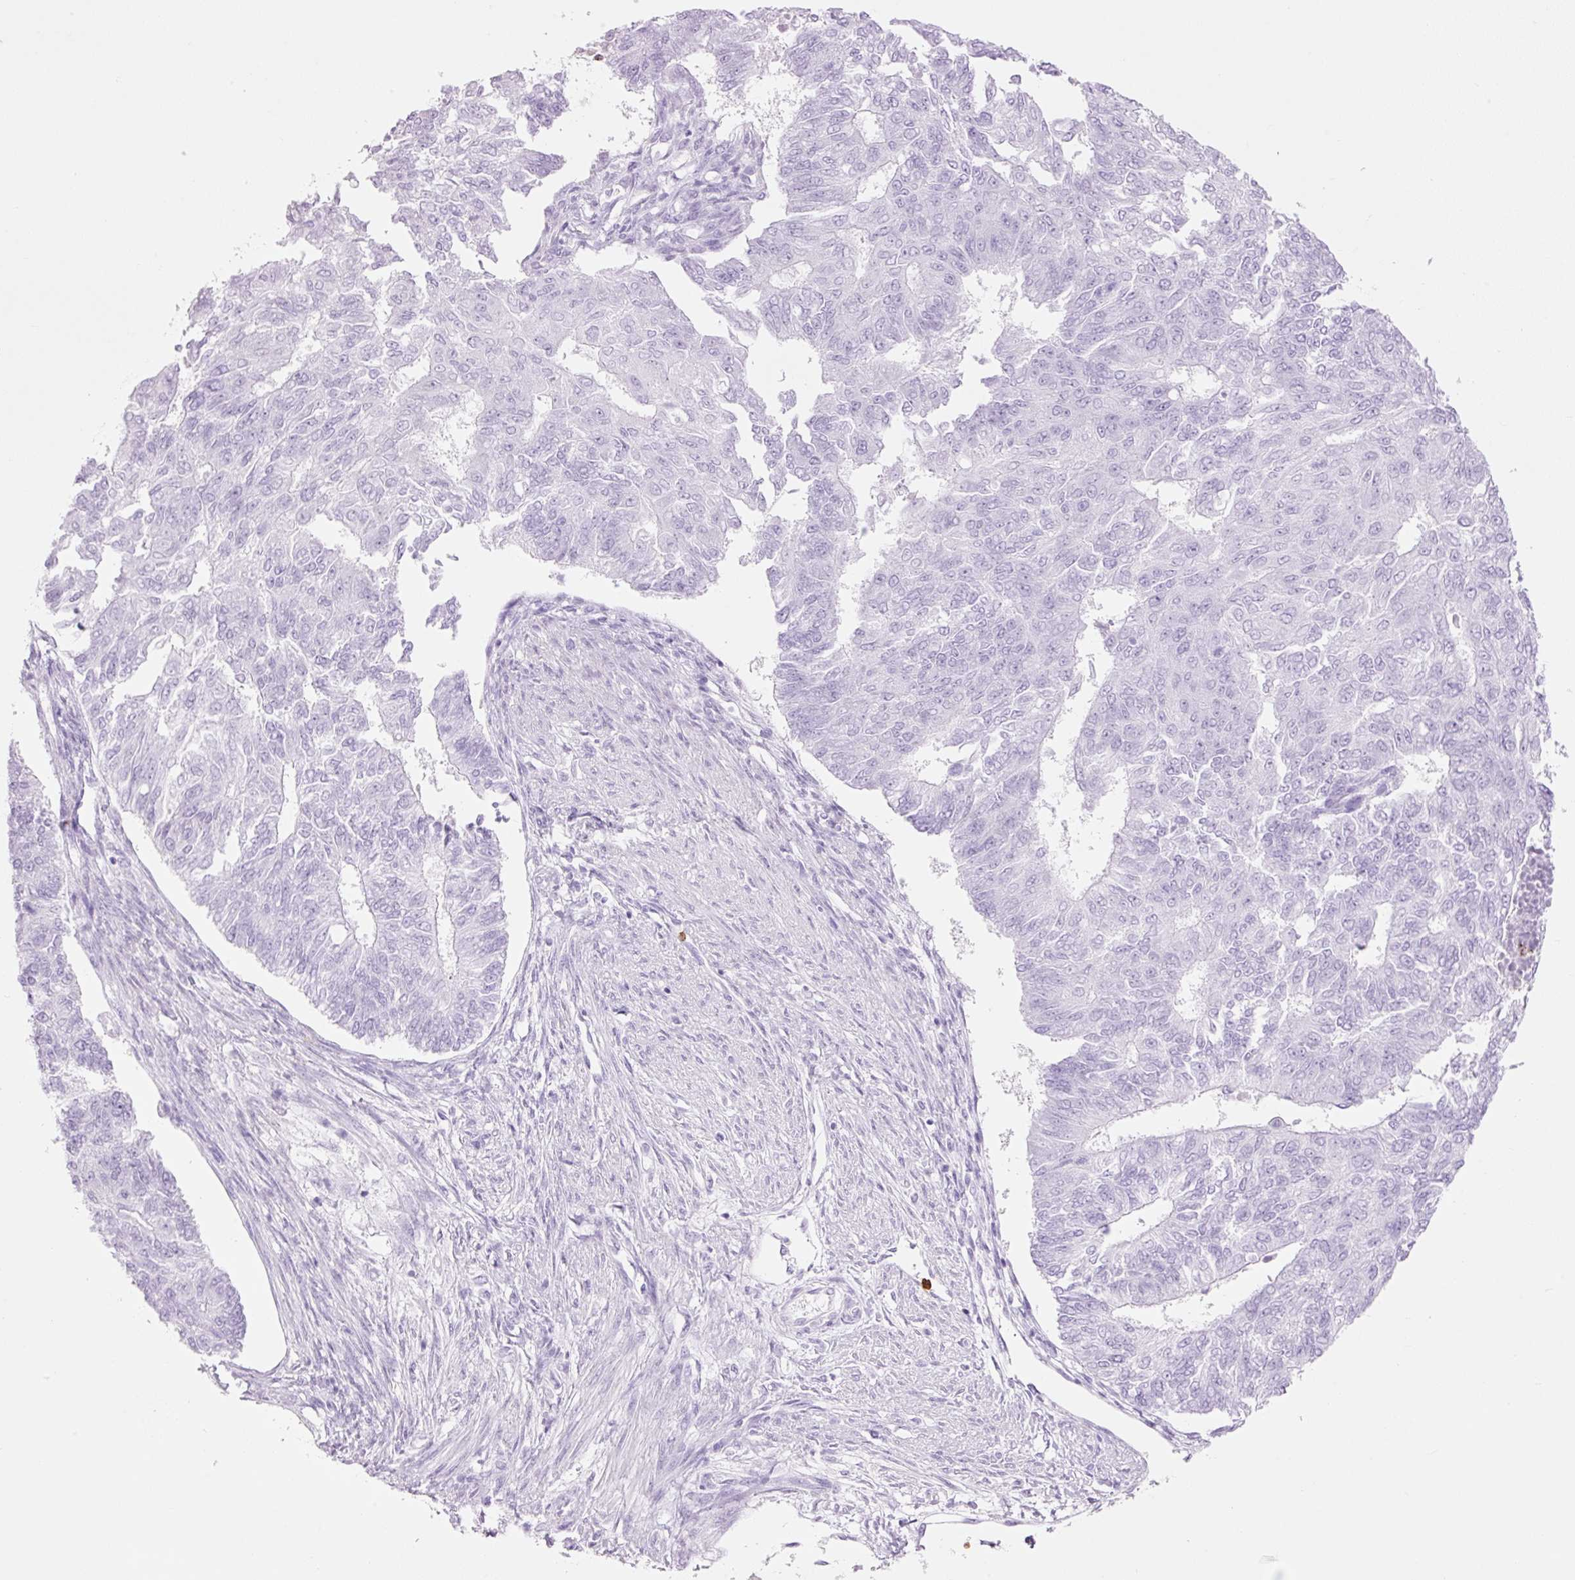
{"staining": {"intensity": "negative", "quantity": "none", "location": "none"}, "tissue": "endometrial cancer", "cell_type": "Tumor cells", "image_type": "cancer", "snomed": [{"axis": "morphology", "description": "Adenocarcinoma, NOS"}, {"axis": "topography", "description": "Endometrium"}], "caption": "DAB immunohistochemical staining of human endometrial cancer shows no significant positivity in tumor cells.", "gene": "LYZ", "patient": {"sex": "female", "age": 32}}